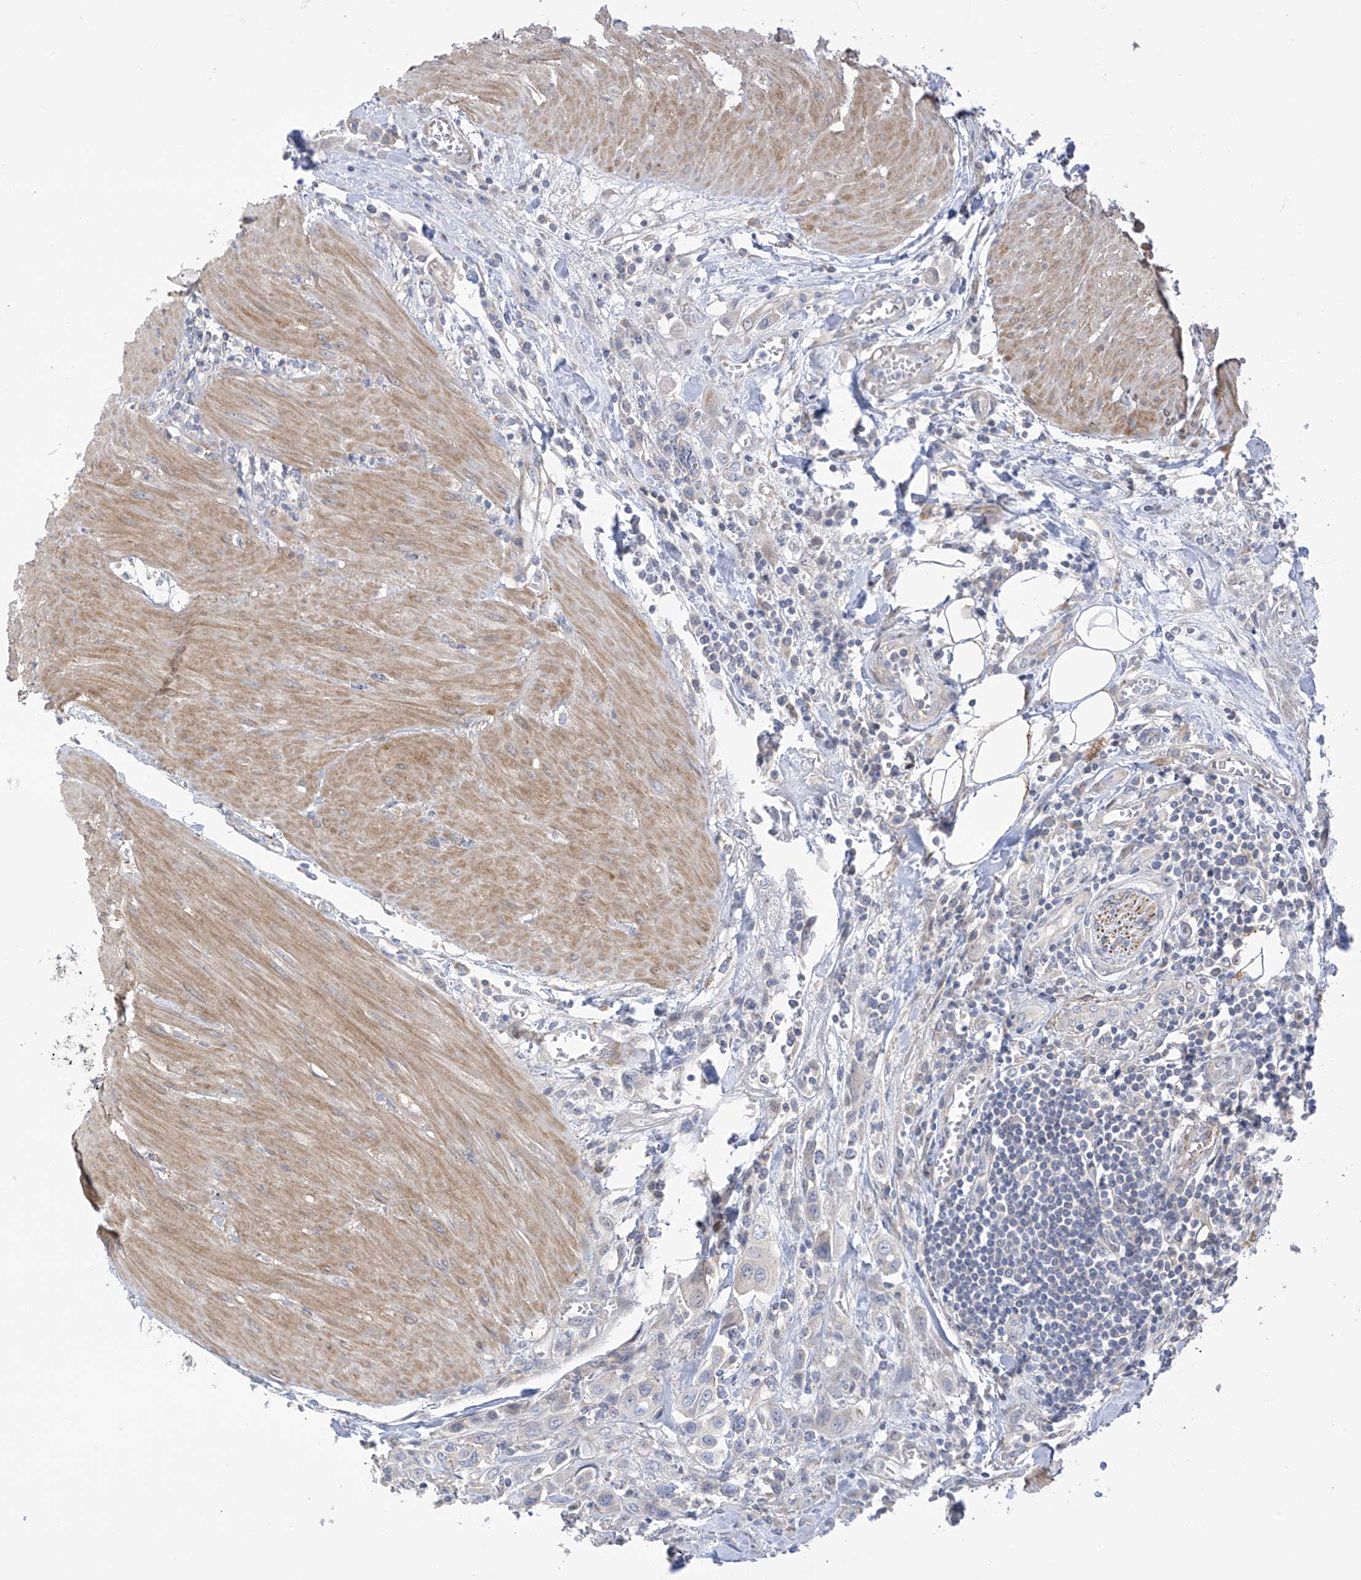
{"staining": {"intensity": "negative", "quantity": "none", "location": "none"}, "tissue": "urothelial cancer", "cell_type": "Tumor cells", "image_type": "cancer", "snomed": [{"axis": "morphology", "description": "Urothelial carcinoma, High grade"}, {"axis": "topography", "description": "Urinary bladder"}], "caption": "Histopathology image shows no protein staining in tumor cells of urothelial cancer tissue. (DAB immunohistochemistry (IHC) with hematoxylin counter stain).", "gene": "ZNF641", "patient": {"sex": "male", "age": 50}}